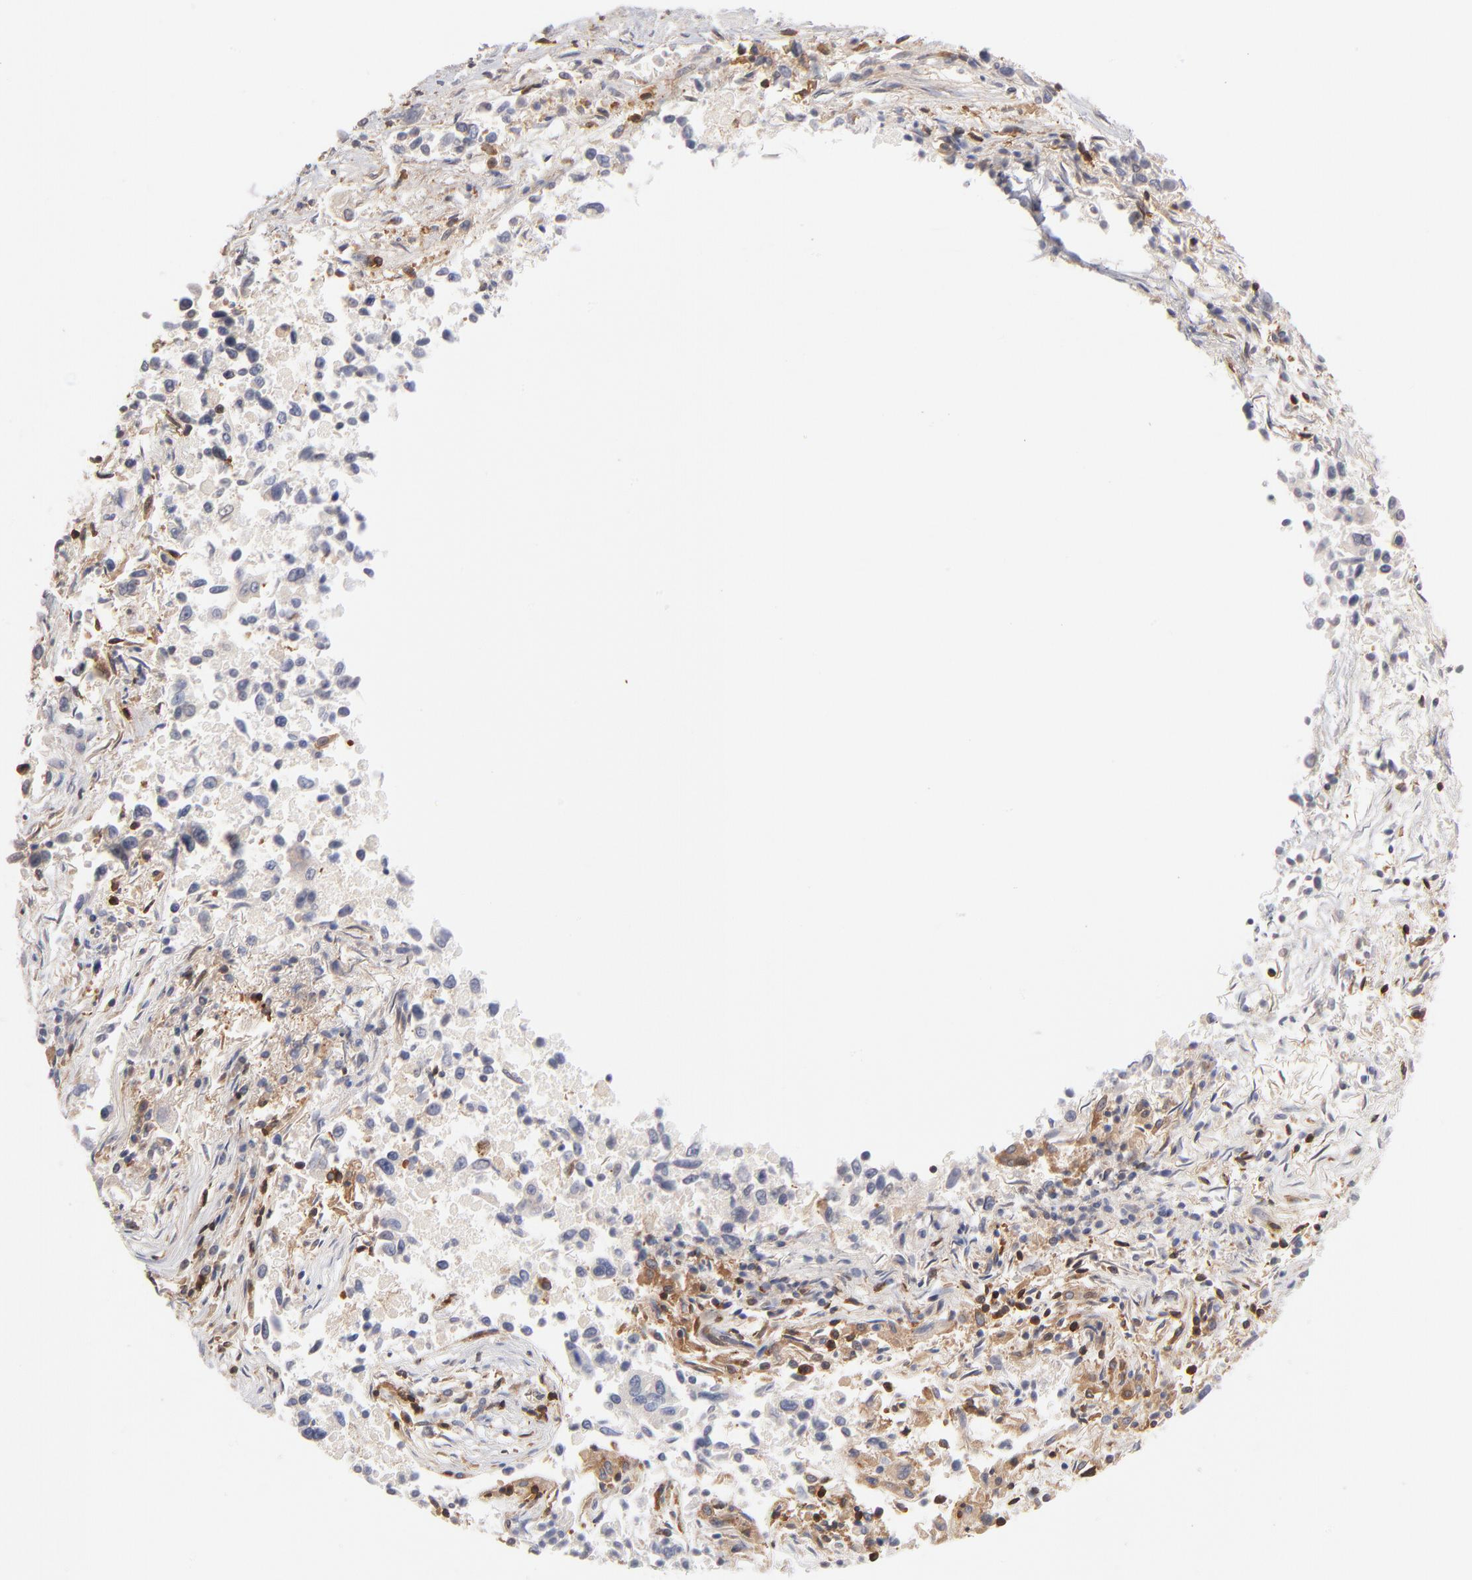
{"staining": {"intensity": "negative", "quantity": "none", "location": "none"}, "tissue": "lung cancer", "cell_type": "Tumor cells", "image_type": "cancer", "snomed": [{"axis": "morphology", "description": "Adenocarcinoma, NOS"}, {"axis": "topography", "description": "Lung"}], "caption": "This is a histopathology image of immunohistochemistry staining of lung adenocarcinoma, which shows no positivity in tumor cells.", "gene": "WIPF1", "patient": {"sex": "male", "age": 84}}